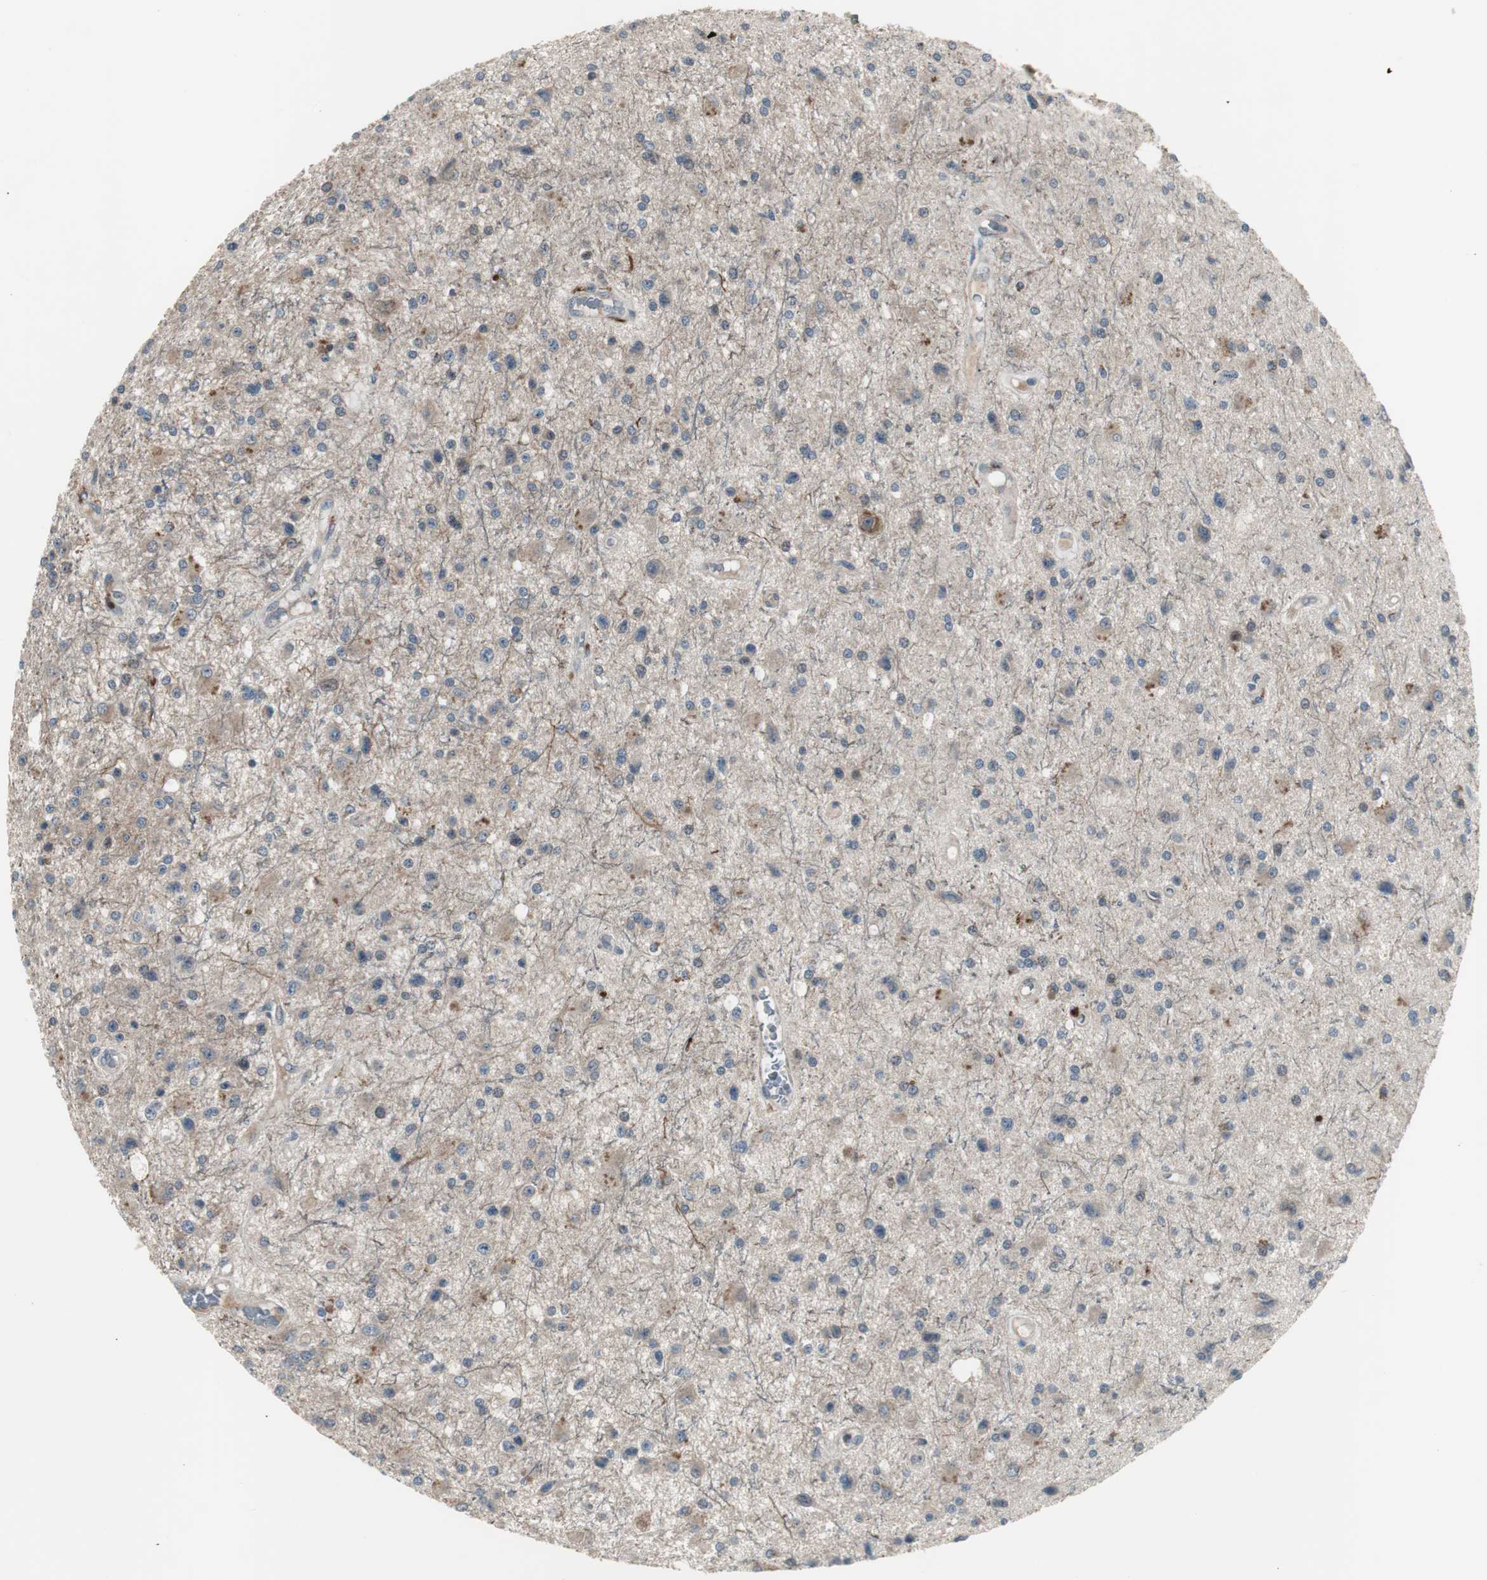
{"staining": {"intensity": "weak", "quantity": ">75%", "location": "cytoplasmic/membranous"}, "tissue": "glioma", "cell_type": "Tumor cells", "image_type": "cancer", "snomed": [{"axis": "morphology", "description": "Glioma, malignant, Low grade"}, {"axis": "topography", "description": "Brain"}], "caption": "Protein analysis of malignant low-grade glioma tissue shows weak cytoplasmic/membranous expression in about >75% of tumor cells. (DAB (3,3'-diaminobenzidine) IHC, brown staining for protein, blue staining for nuclei).", "gene": "ZMPSTE24", "patient": {"sex": "male", "age": 58}}